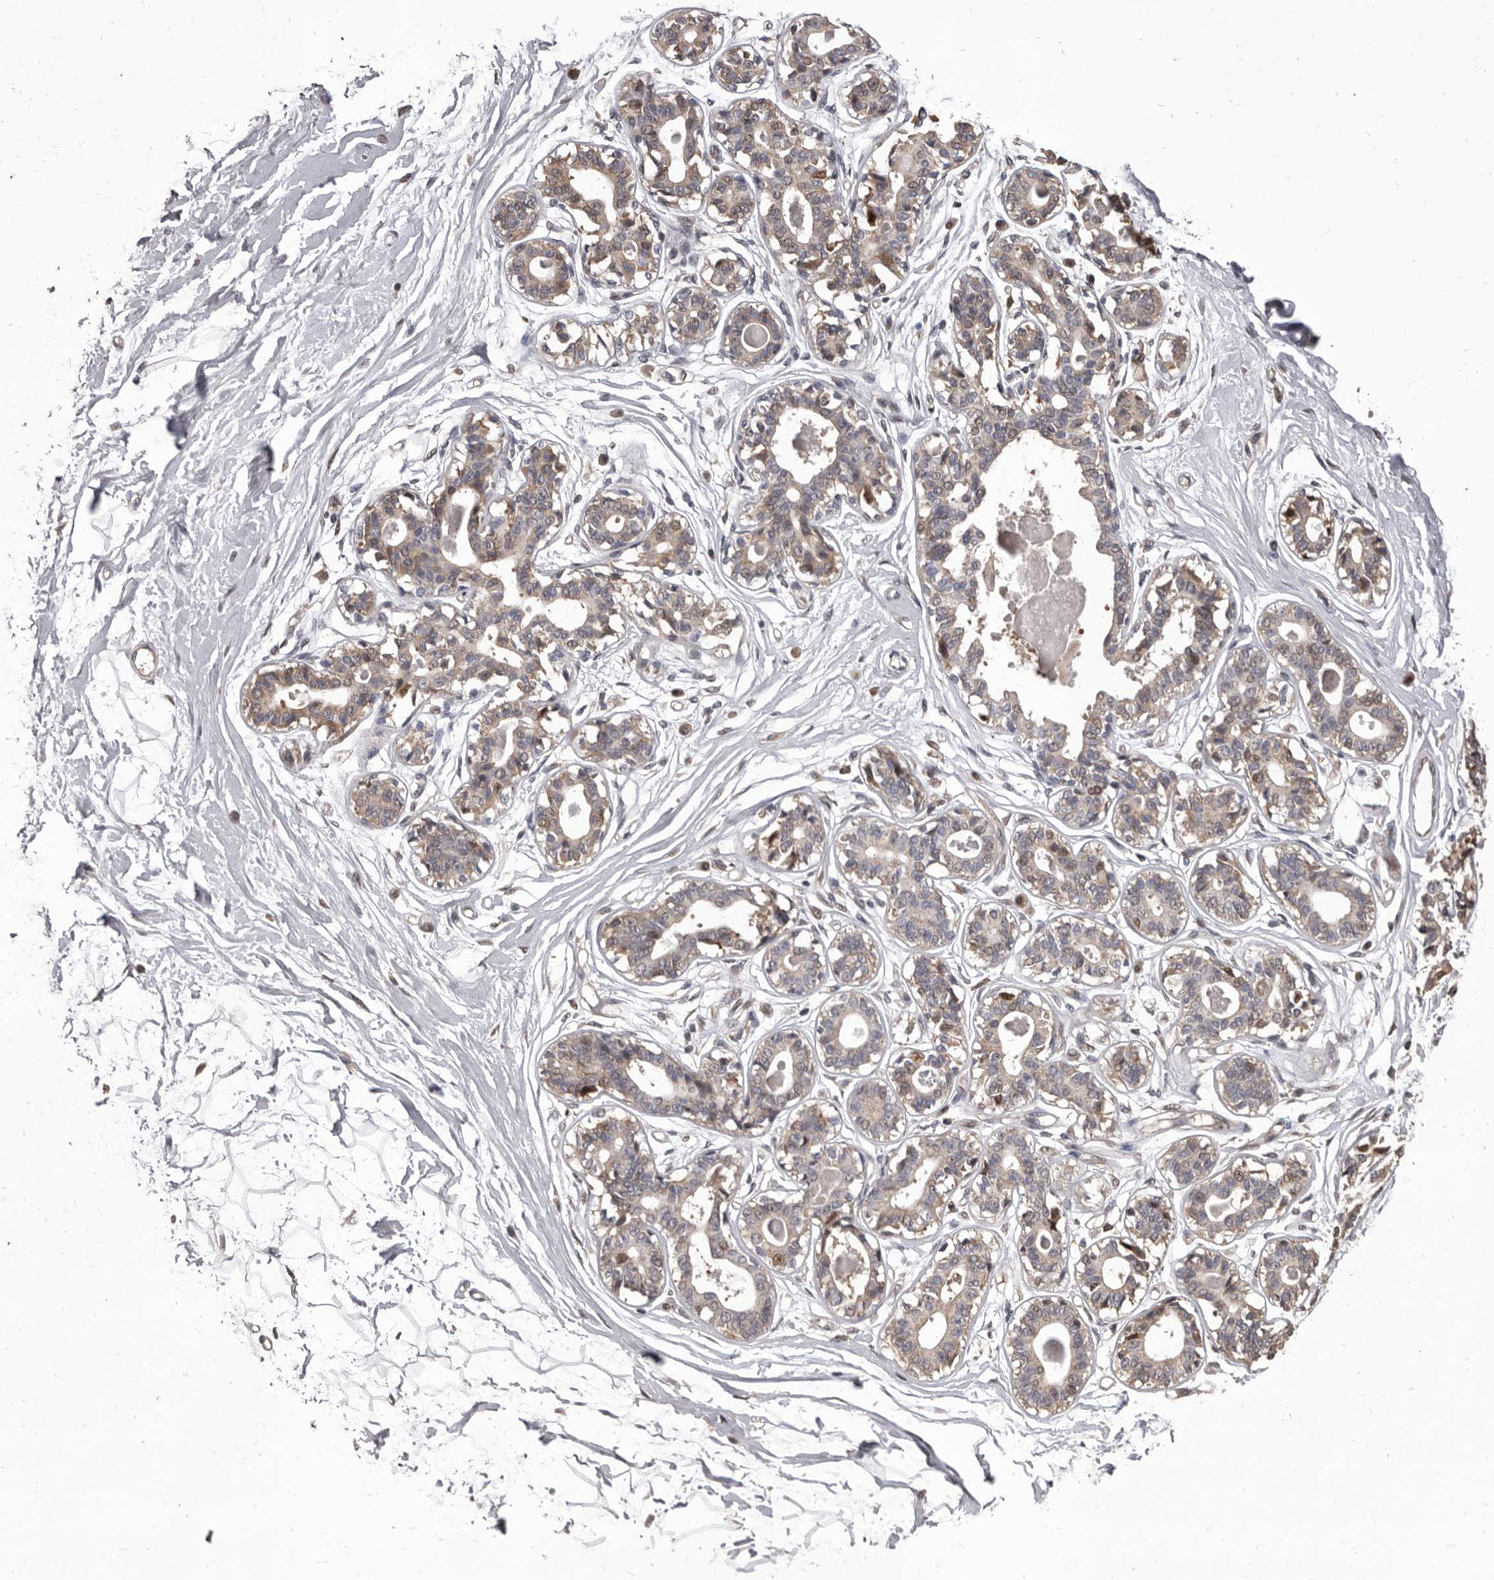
{"staining": {"intensity": "negative", "quantity": "none", "location": "none"}, "tissue": "breast", "cell_type": "Adipocytes", "image_type": "normal", "snomed": [{"axis": "morphology", "description": "Normal tissue, NOS"}, {"axis": "topography", "description": "Breast"}], "caption": "Normal breast was stained to show a protein in brown. There is no significant staining in adipocytes. Brightfield microscopy of immunohistochemistry (IHC) stained with DAB (3,3'-diaminobenzidine) (brown) and hematoxylin (blue), captured at high magnification.", "gene": "MAP3K14", "patient": {"sex": "female", "age": 45}}